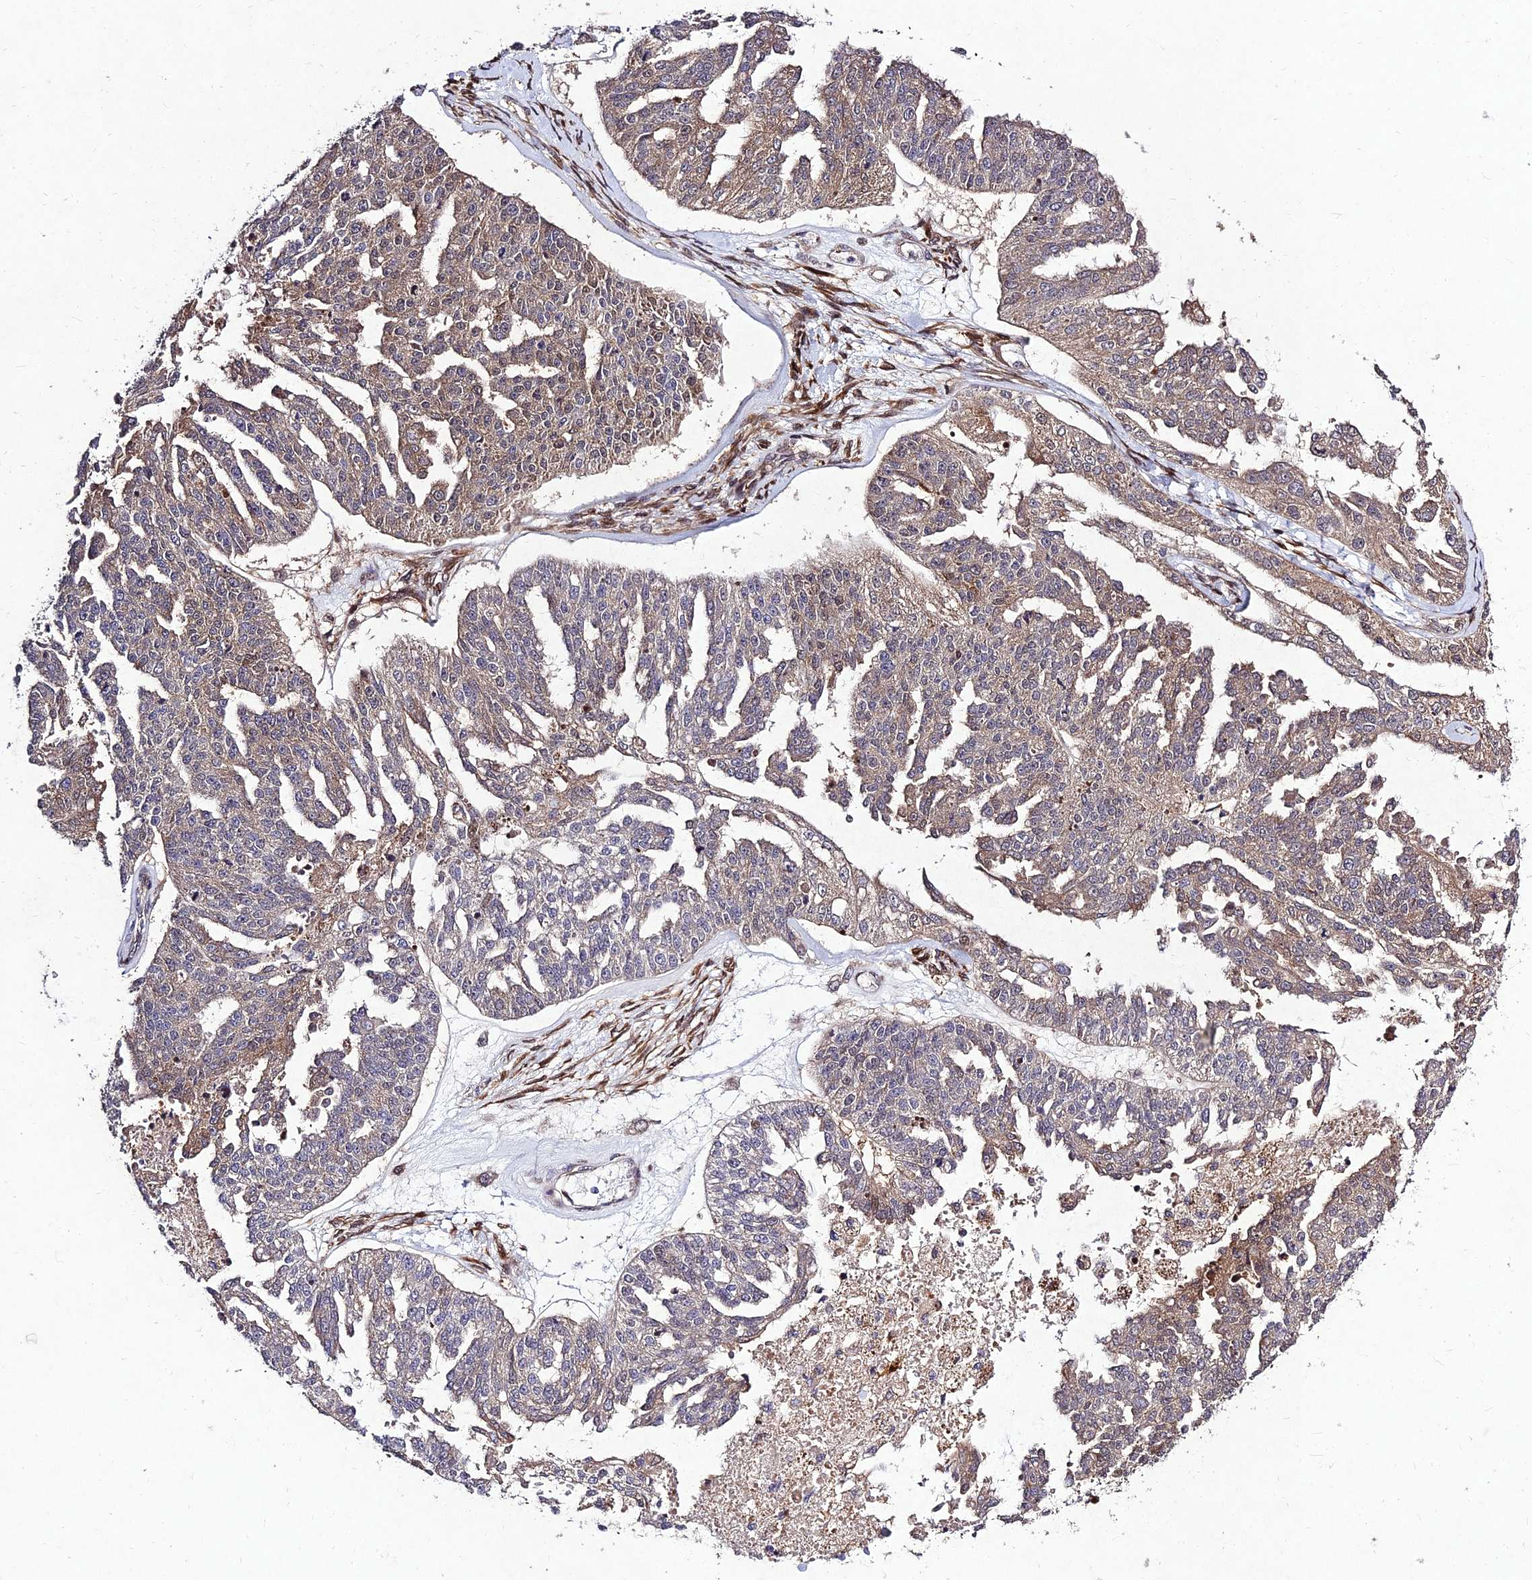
{"staining": {"intensity": "weak", "quantity": "25%-75%", "location": "cytoplasmic/membranous"}, "tissue": "ovarian cancer", "cell_type": "Tumor cells", "image_type": "cancer", "snomed": [{"axis": "morphology", "description": "Cystadenocarcinoma, serous, NOS"}, {"axis": "topography", "description": "Ovary"}], "caption": "A histopathology image of ovarian serous cystadenocarcinoma stained for a protein shows weak cytoplasmic/membranous brown staining in tumor cells.", "gene": "MKKS", "patient": {"sex": "female", "age": 58}}